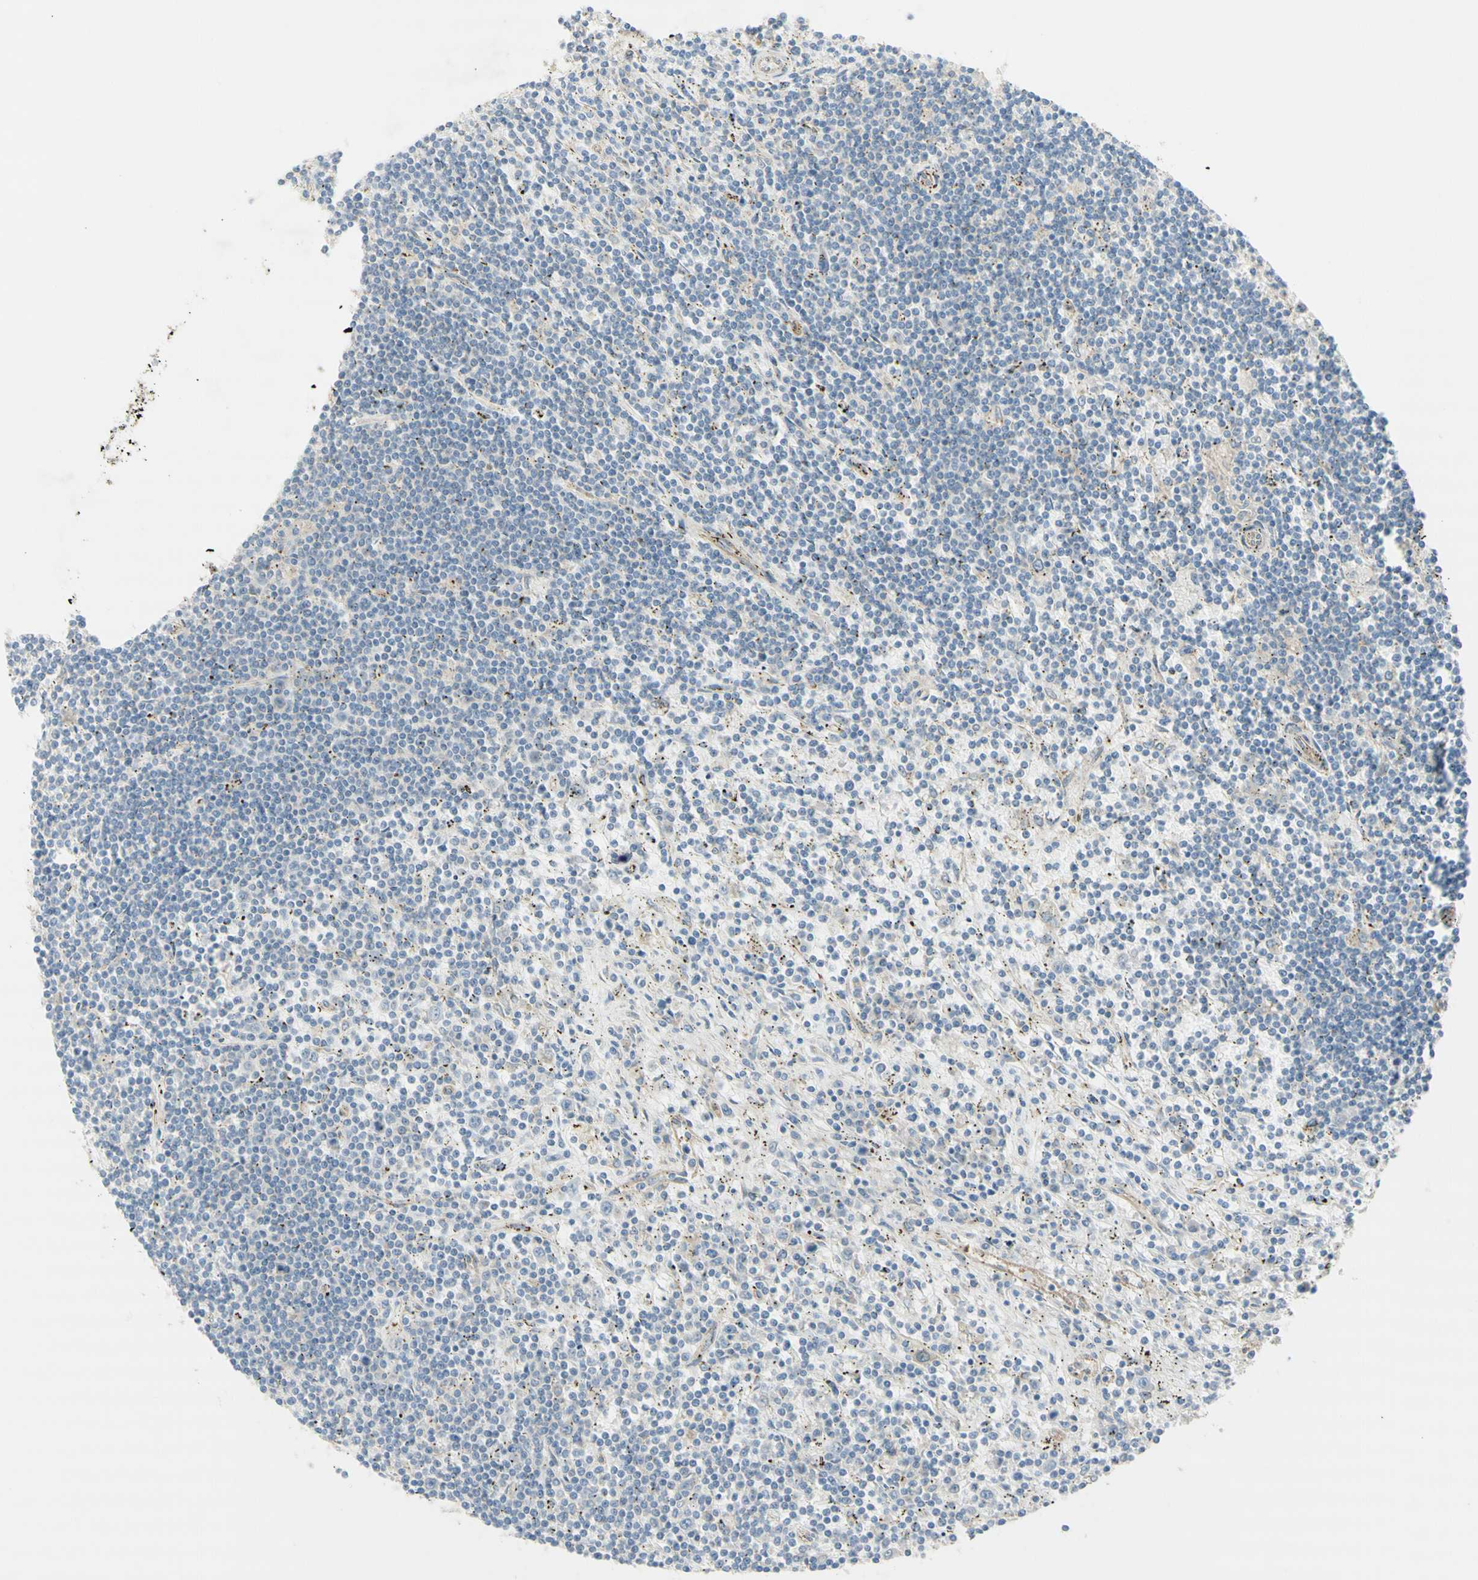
{"staining": {"intensity": "negative", "quantity": "none", "location": "none"}, "tissue": "lymphoma", "cell_type": "Tumor cells", "image_type": "cancer", "snomed": [{"axis": "morphology", "description": "Malignant lymphoma, non-Hodgkin's type, Low grade"}, {"axis": "topography", "description": "Spleen"}], "caption": "Tumor cells are negative for brown protein staining in lymphoma.", "gene": "DYNC1H1", "patient": {"sex": "male", "age": 76}}